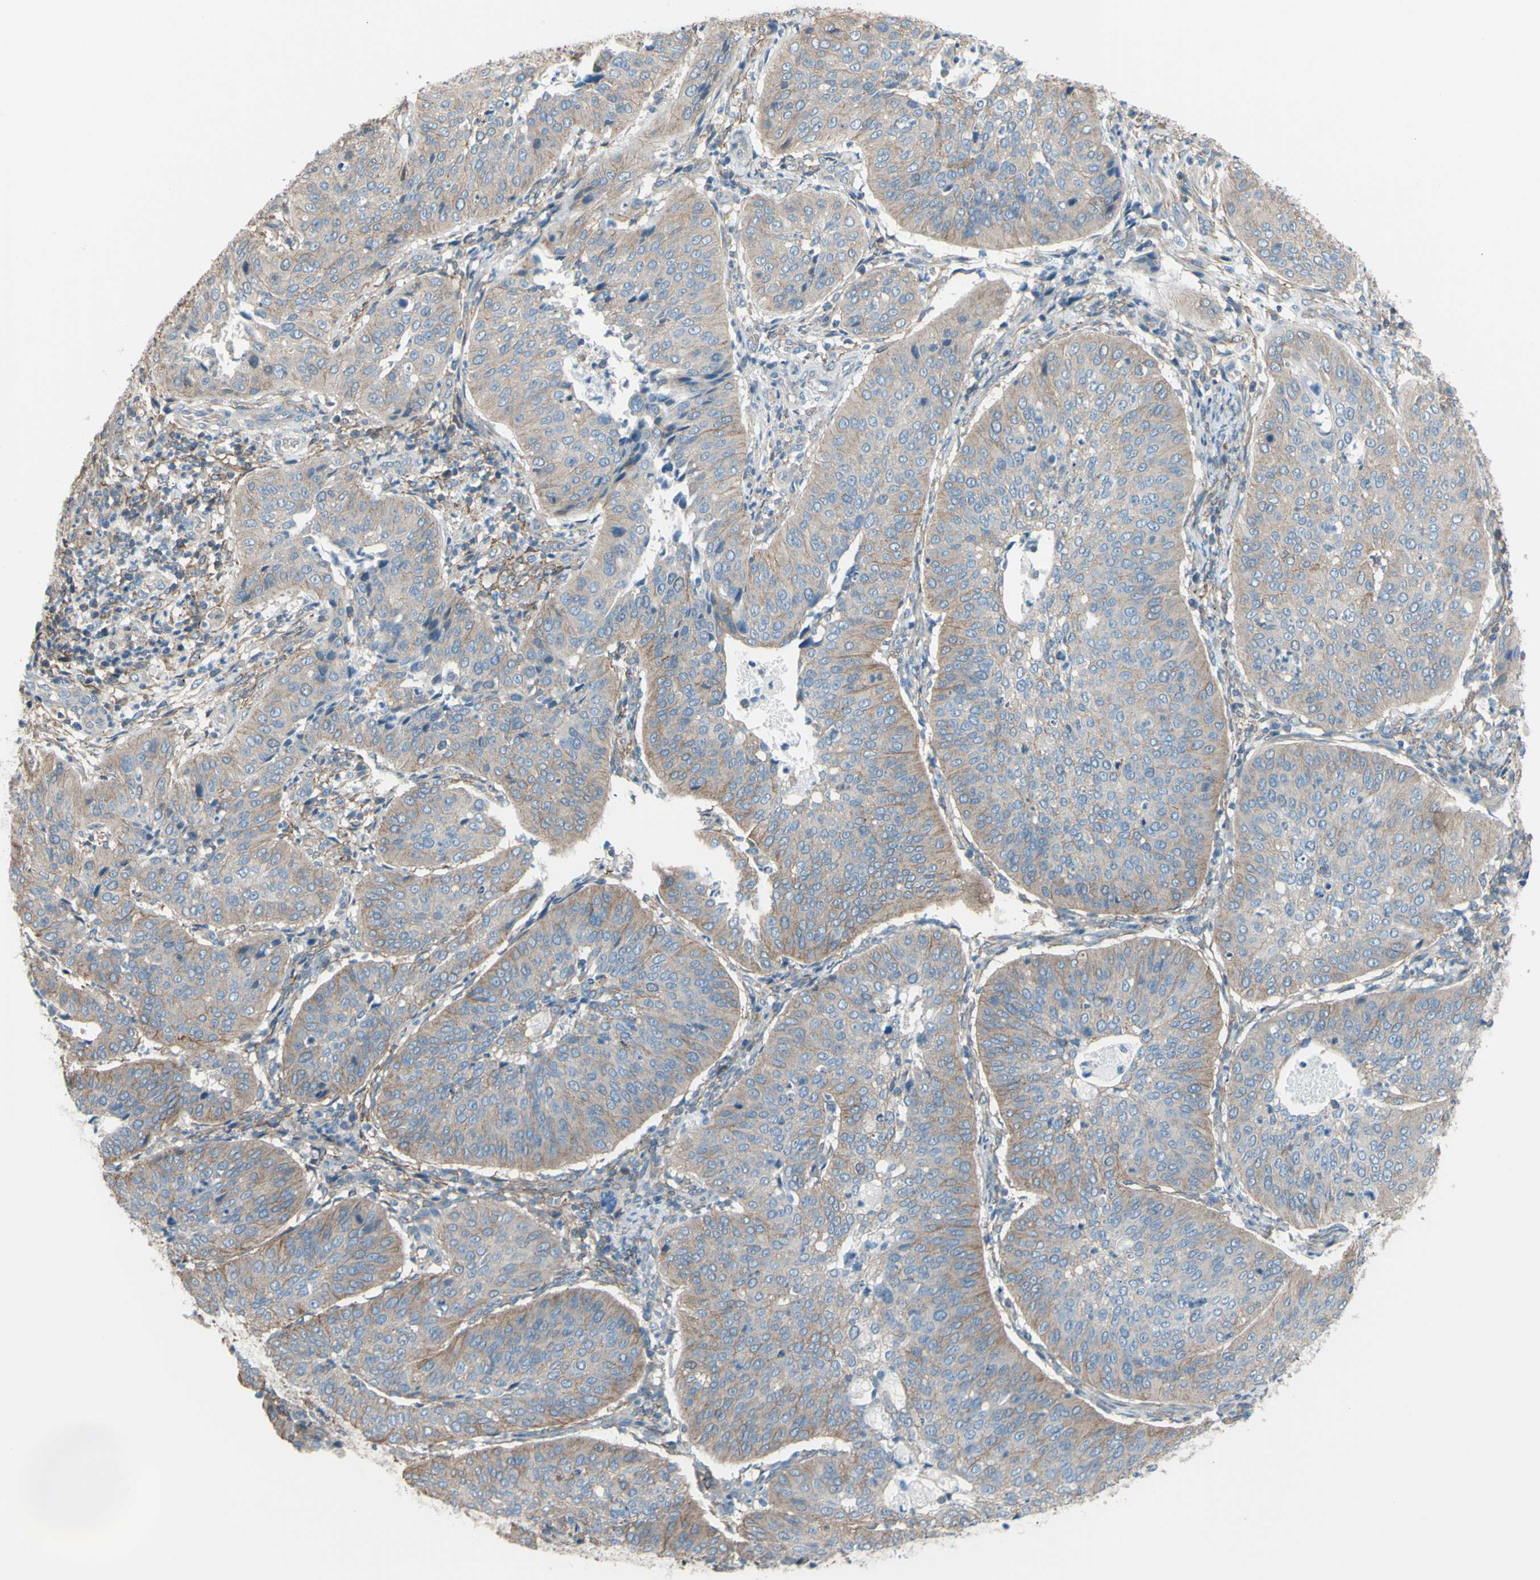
{"staining": {"intensity": "weak", "quantity": ">75%", "location": "cytoplasmic/membranous"}, "tissue": "cervical cancer", "cell_type": "Tumor cells", "image_type": "cancer", "snomed": [{"axis": "morphology", "description": "Normal tissue, NOS"}, {"axis": "morphology", "description": "Squamous cell carcinoma, NOS"}, {"axis": "topography", "description": "Cervix"}], "caption": "IHC (DAB) staining of cervical squamous cell carcinoma exhibits weak cytoplasmic/membranous protein expression in about >75% of tumor cells.", "gene": "ADD1", "patient": {"sex": "female", "age": 39}}